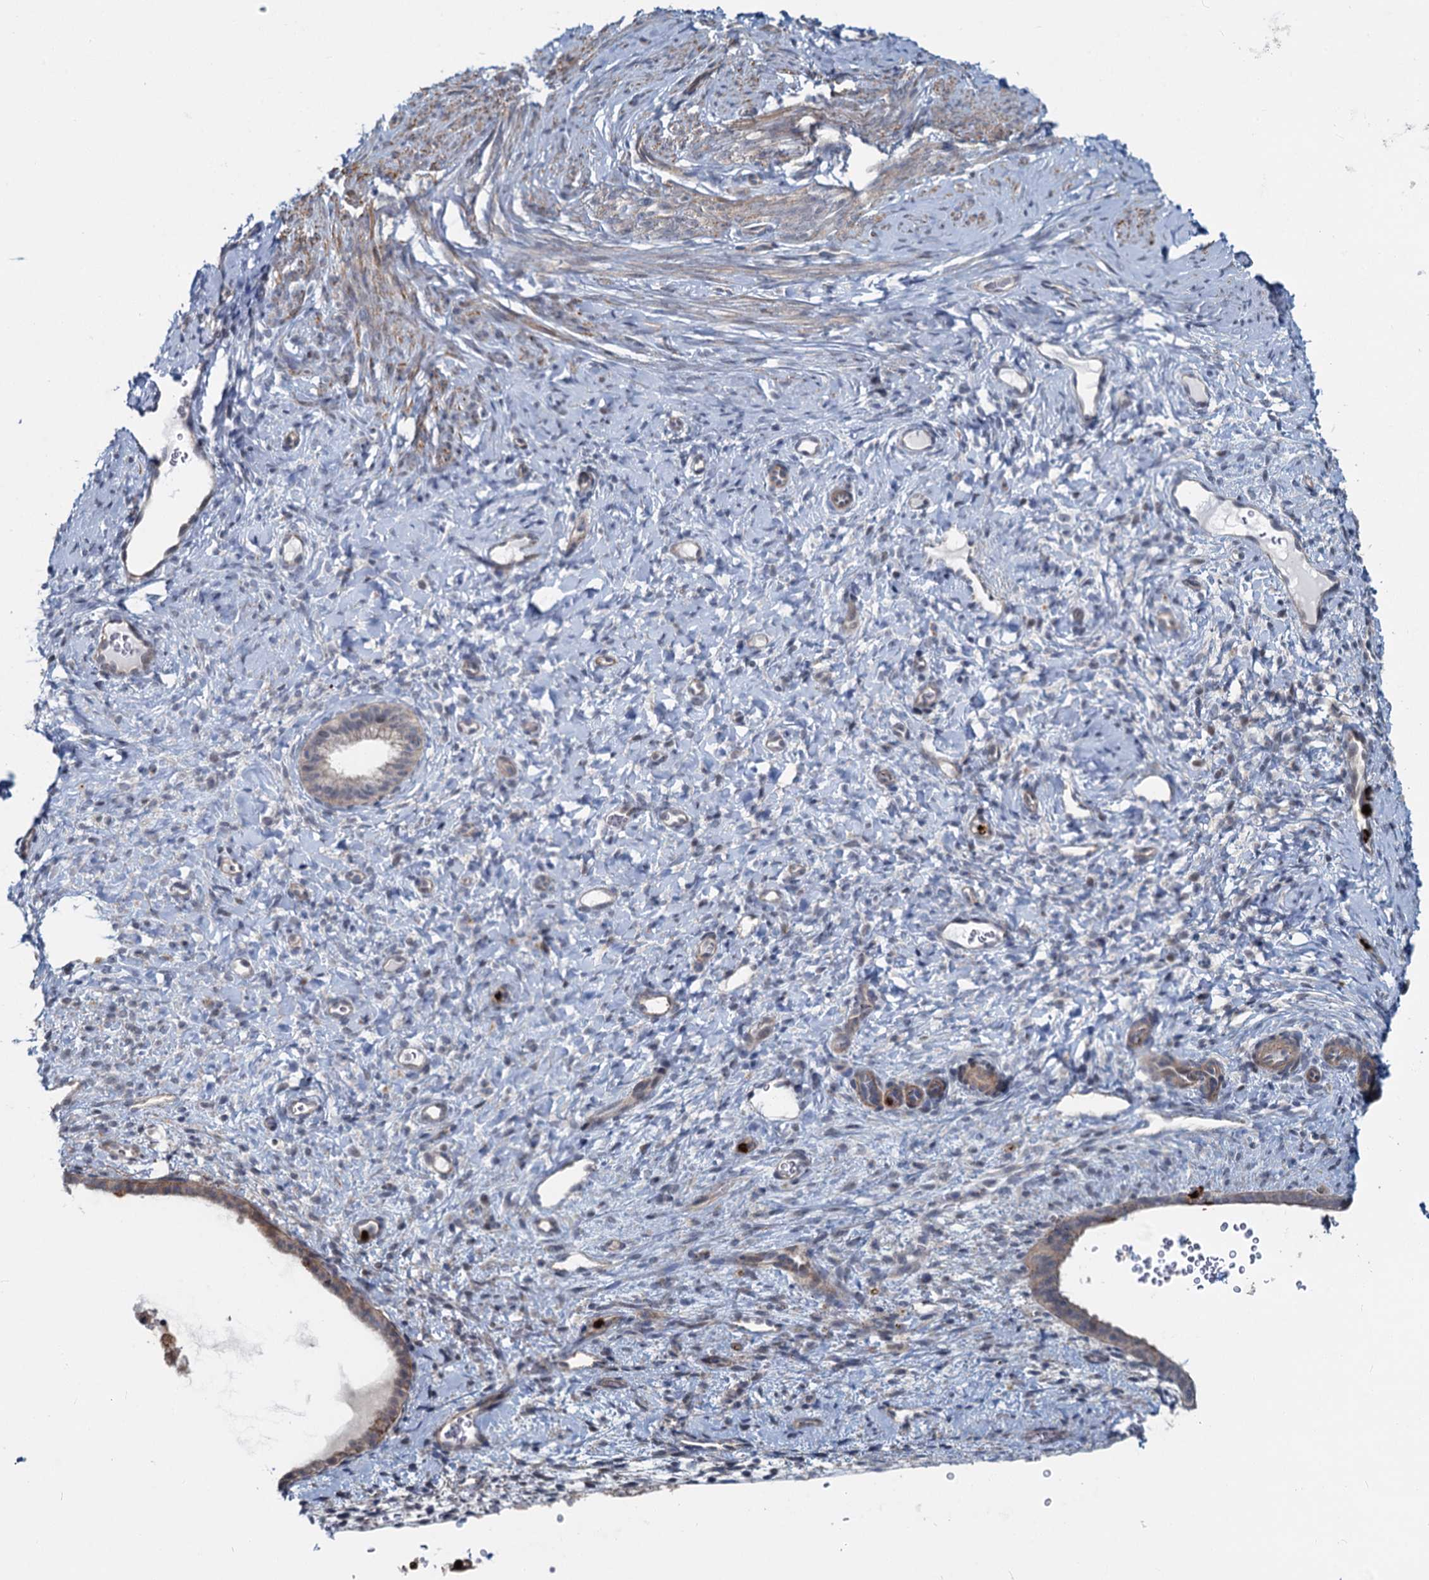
{"staining": {"intensity": "negative", "quantity": "none", "location": "none"}, "tissue": "endometrium", "cell_type": "Cells in endometrial stroma", "image_type": "normal", "snomed": [{"axis": "morphology", "description": "Normal tissue, NOS"}, {"axis": "topography", "description": "Endometrium"}], "caption": "An immunohistochemistry (IHC) histopathology image of benign endometrium is shown. There is no staining in cells in endometrial stroma of endometrium. (DAB (3,3'-diaminobenzidine) immunohistochemistry visualized using brightfield microscopy, high magnification).", "gene": "ADCY2", "patient": {"sex": "female", "age": 65}}